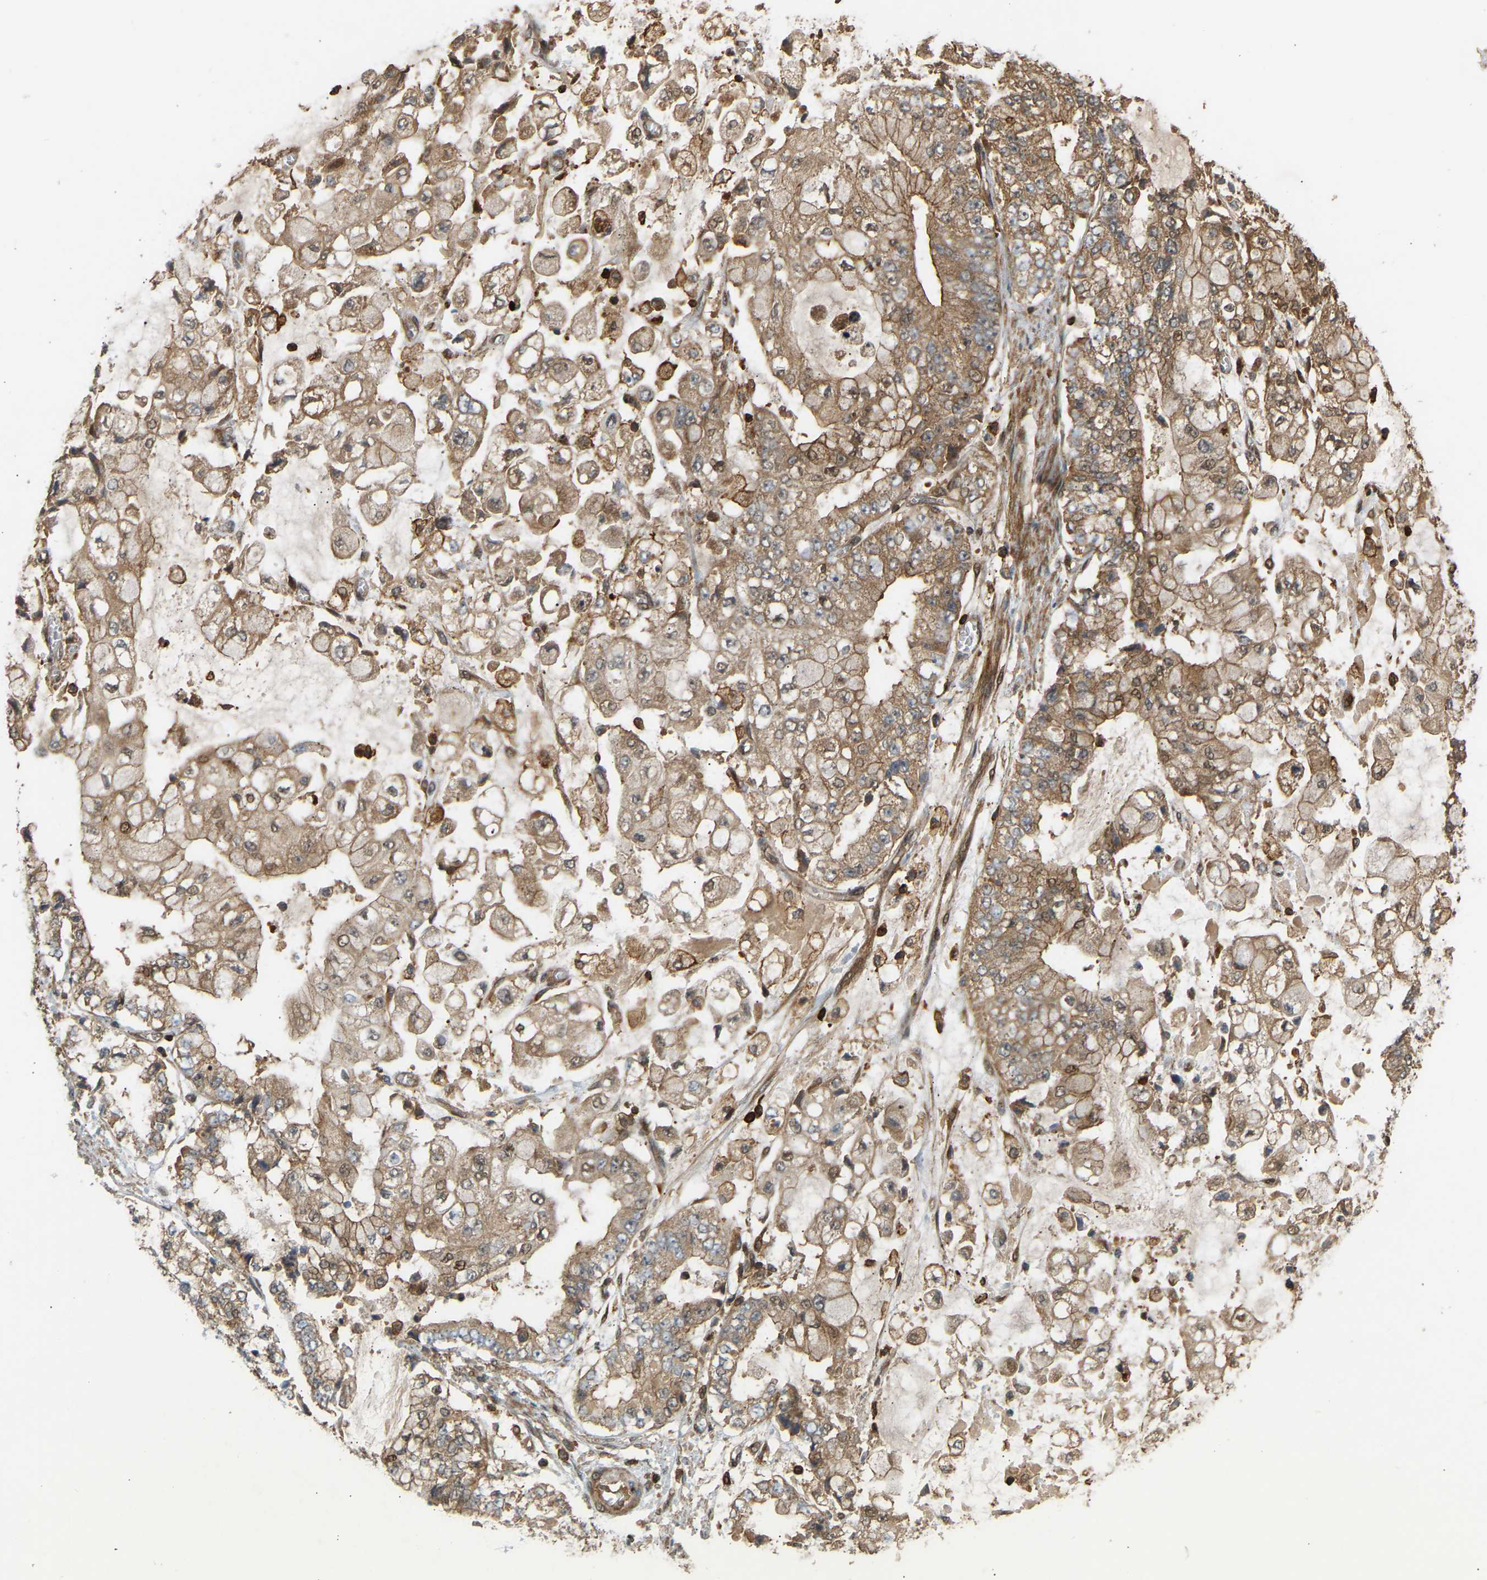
{"staining": {"intensity": "moderate", "quantity": ">75%", "location": "cytoplasmic/membranous"}, "tissue": "stomach cancer", "cell_type": "Tumor cells", "image_type": "cancer", "snomed": [{"axis": "morphology", "description": "Adenocarcinoma, NOS"}, {"axis": "topography", "description": "Stomach"}], "caption": "High-power microscopy captured an immunohistochemistry micrograph of stomach cancer (adenocarcinoma), revealing moderate cytoplasmic/membranous expression in approximately >75% of tumor cells.", "gene": "GOPC", "patient": {"sex": "male", "age": 76}}